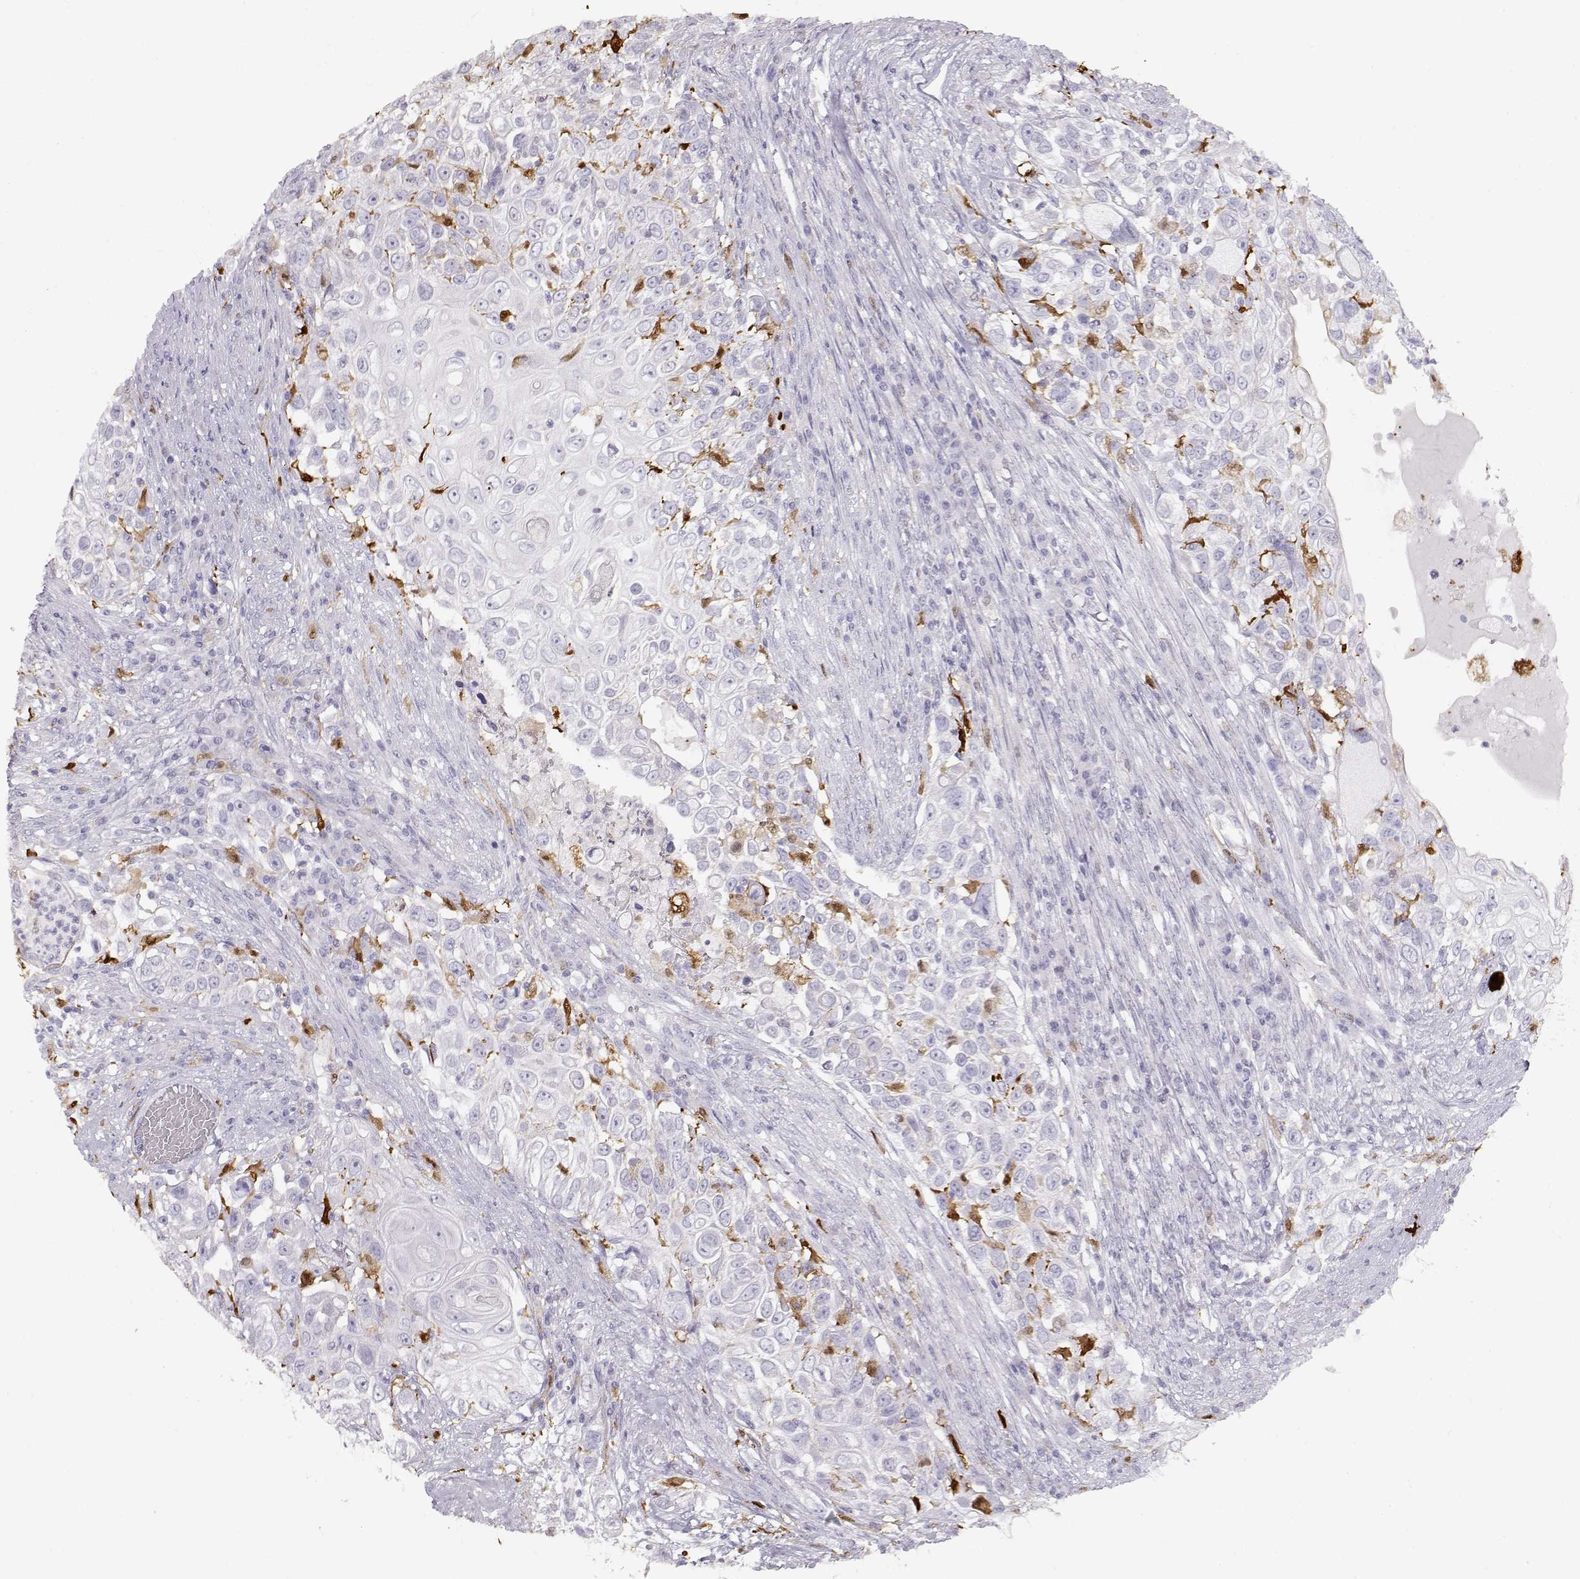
{"staining": {"intensity": "negative", "quantity": "none", "location": "none"}, "tissue": "urothelial cancer", "cell_type": "Tumor cells", "image_type": "cancer", "snomed": [{"axis": "morphology", "description": "Urothelial carcinoma, High grade"}, {"axis": "topography", "description": "Urinary bladder"}], "caption": "Tumor cells are negative for brown protein staining in high-grade urothelial carcinoma.", "gene": "S100B", "patient": {"sex": "female", "age": 56}}